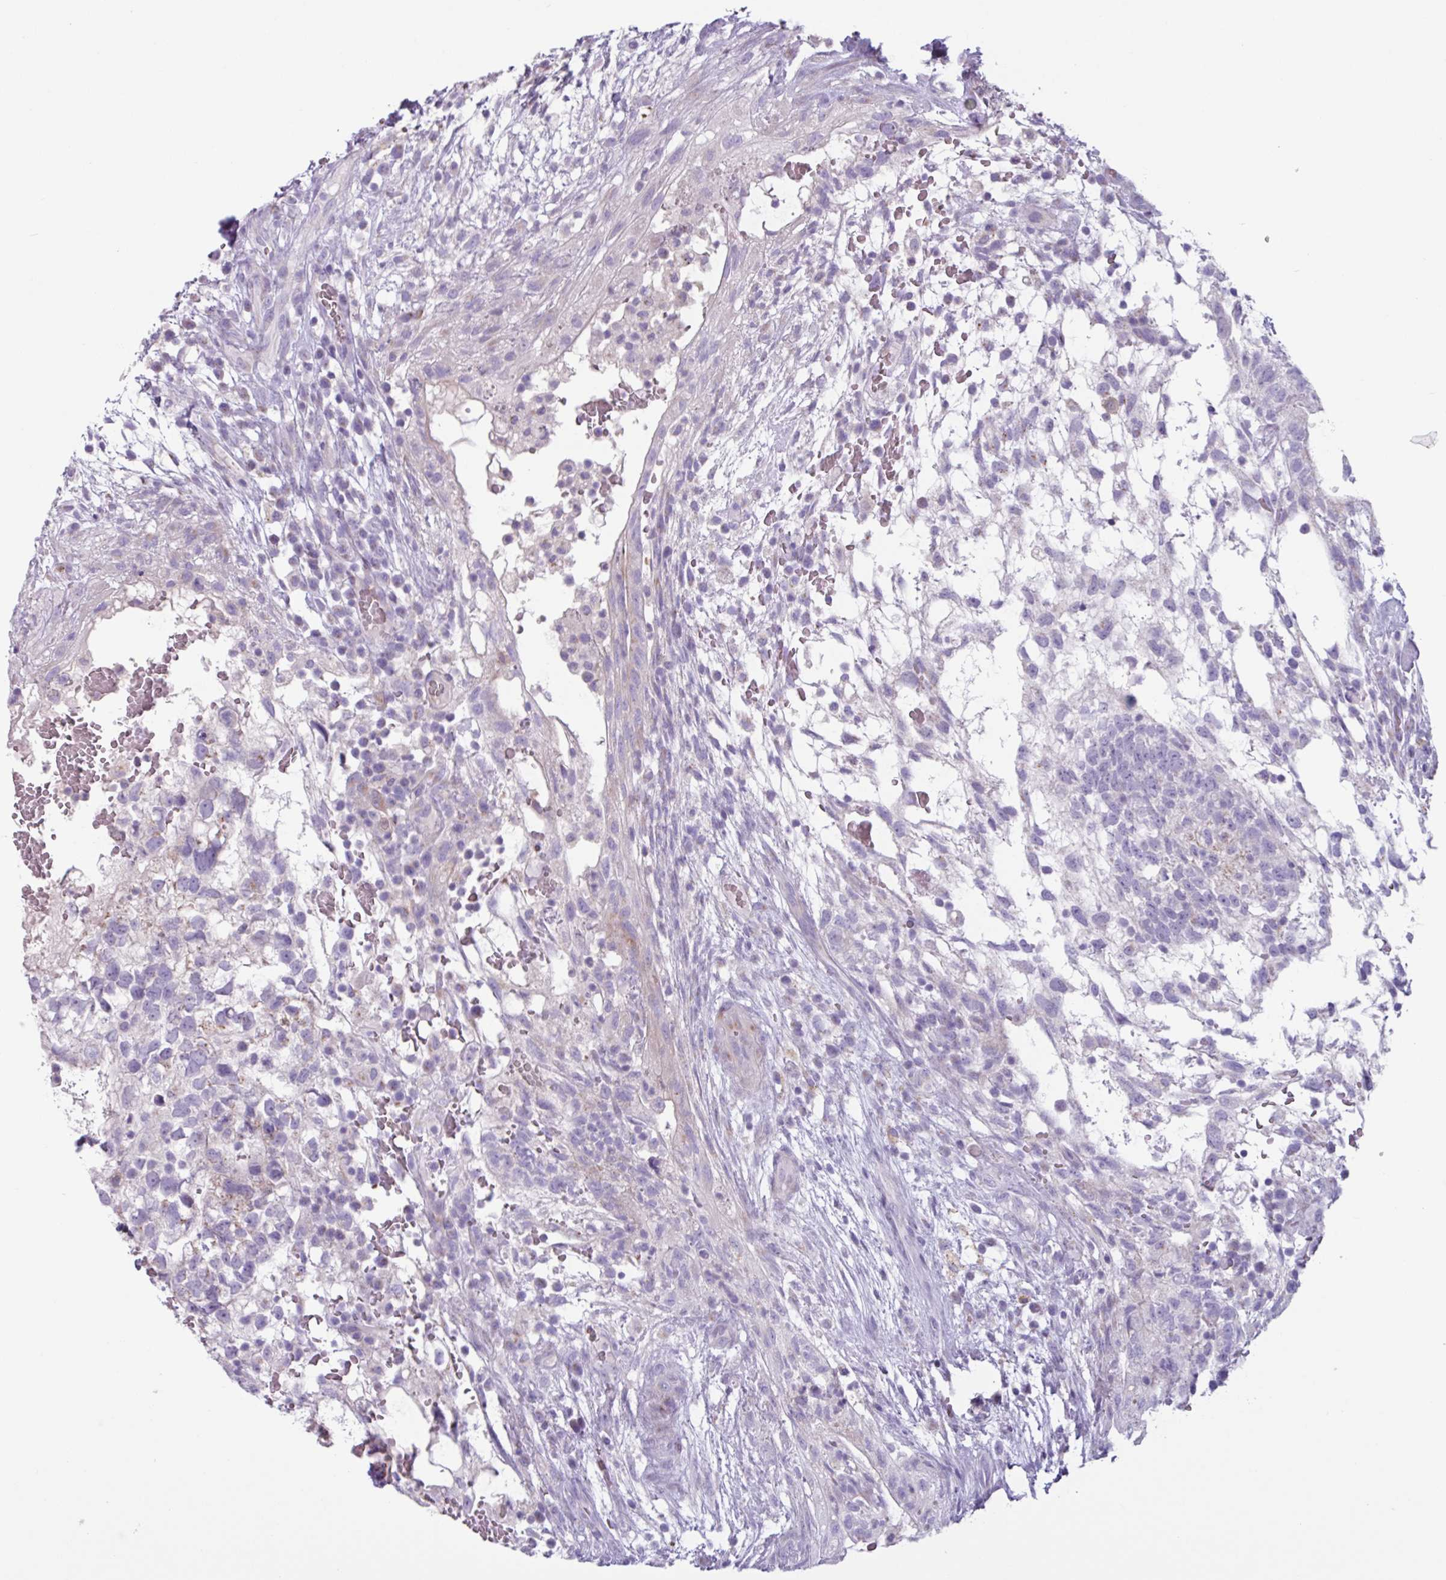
{"staining": {"intensity": "negative", "quantity": "none", "location": "none"}, "tissue": "testis cancer", "cell_type": "Tumor cells", "image_type": "cancer", "snomed": [{"axis": "morphology", "description": "Normal tissue, NOS"}, {"axis": "morphology", "description": "Carcinoma, Embryonal, NOS"}, {"axis": "topography", "description": "Testis"}], "caption": "The micrograph demonstrates no staining of tumor cells in testis cancer.", "gene": "ADGRE1", "patient": {"sex": "male", "age": 32}}